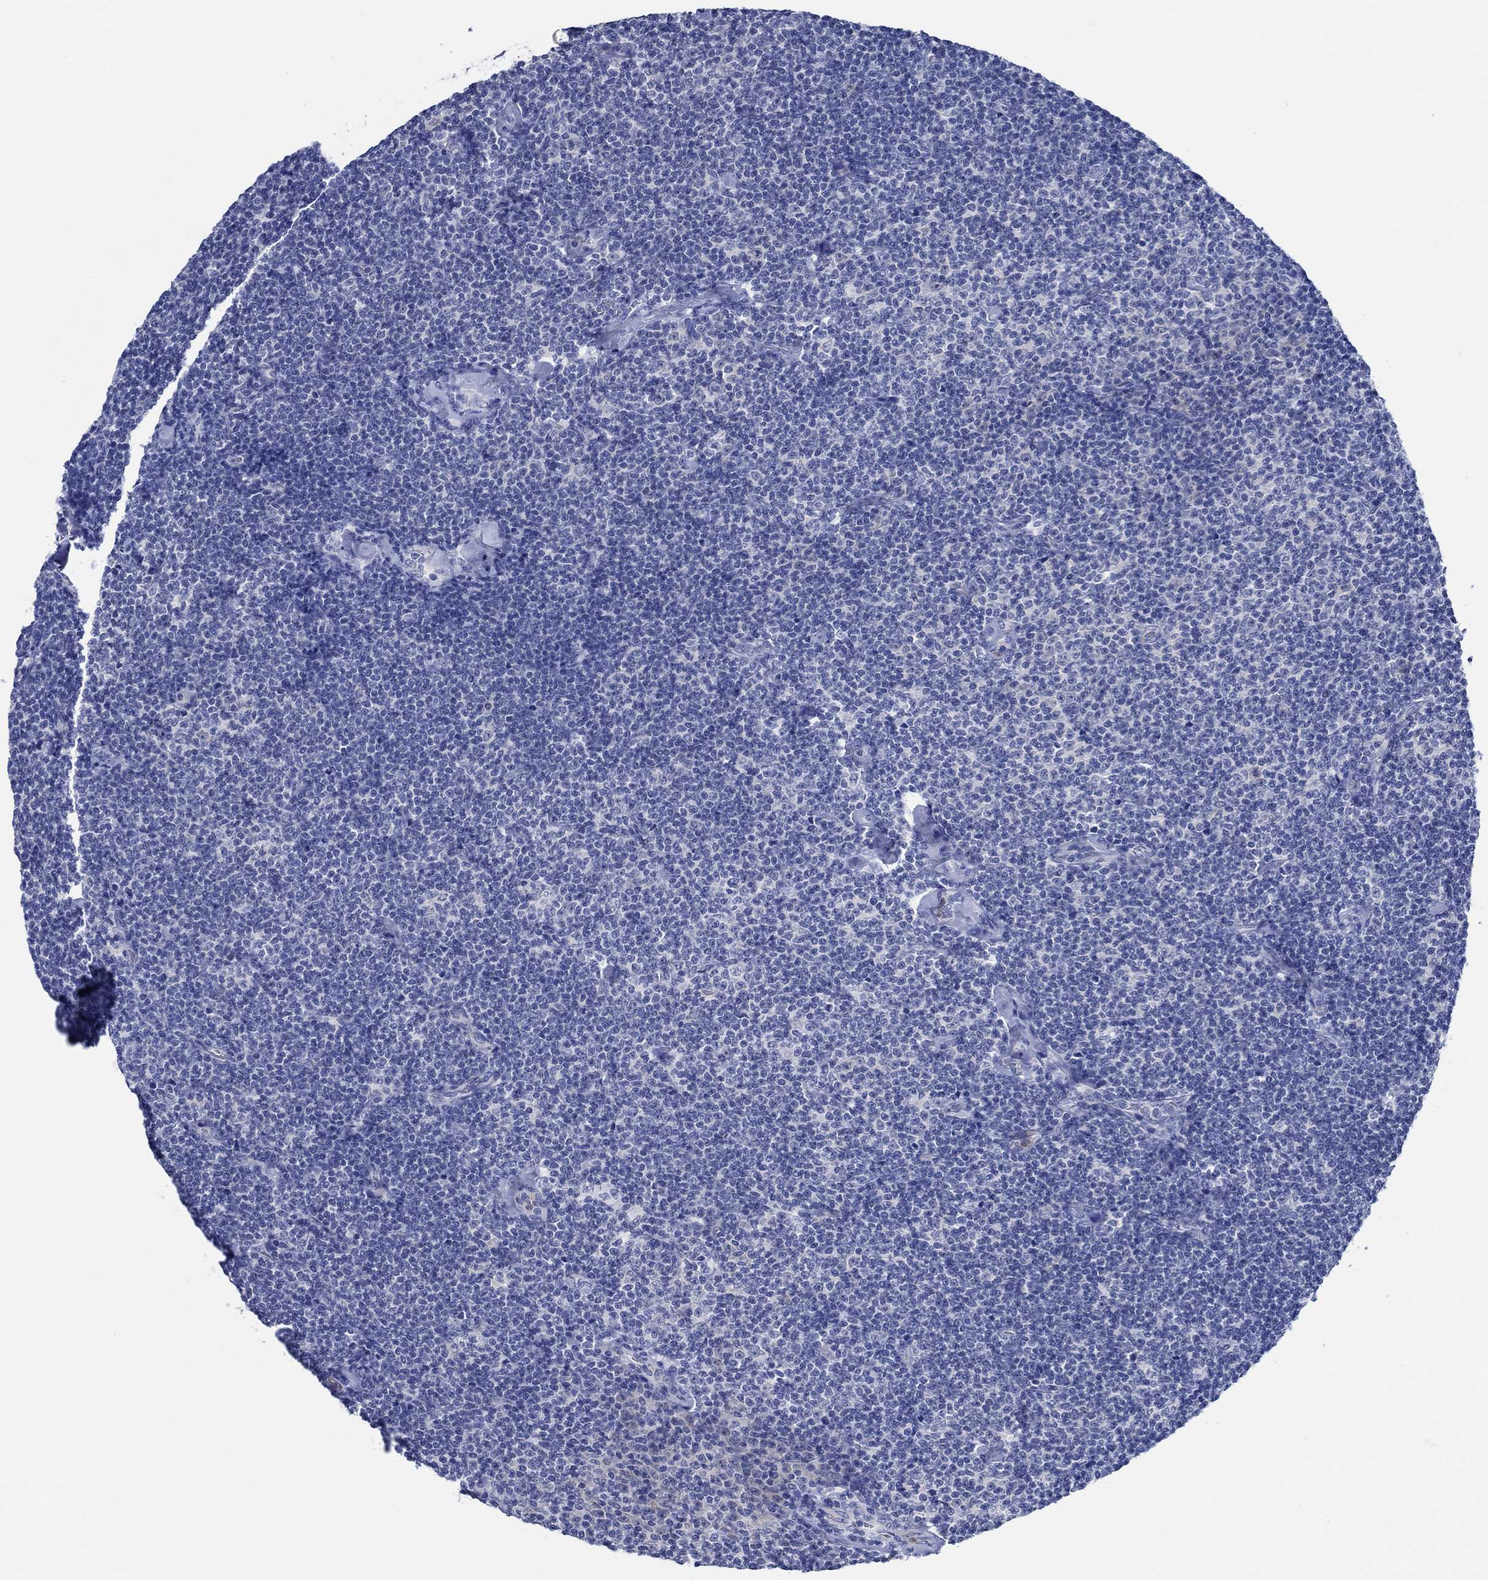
{"staining": {"intensity": "negative", "quantity": "none", "location": "none"}, "tissue": "lymphoma", "cell_type": "Tumor cells", "image_type": "cancer", "snomed": [{"axis": "morphology", "description": "Malignant lymphoma, non-Hodgkin's type, Low grade"}, {"axis": "topography", "description": "Lymph node"}], "caption": "There is no significant positivity in tumor cells of lymphoma.", "gene": "ZNF671", "patient": {"sex": "male", "age": 81}}